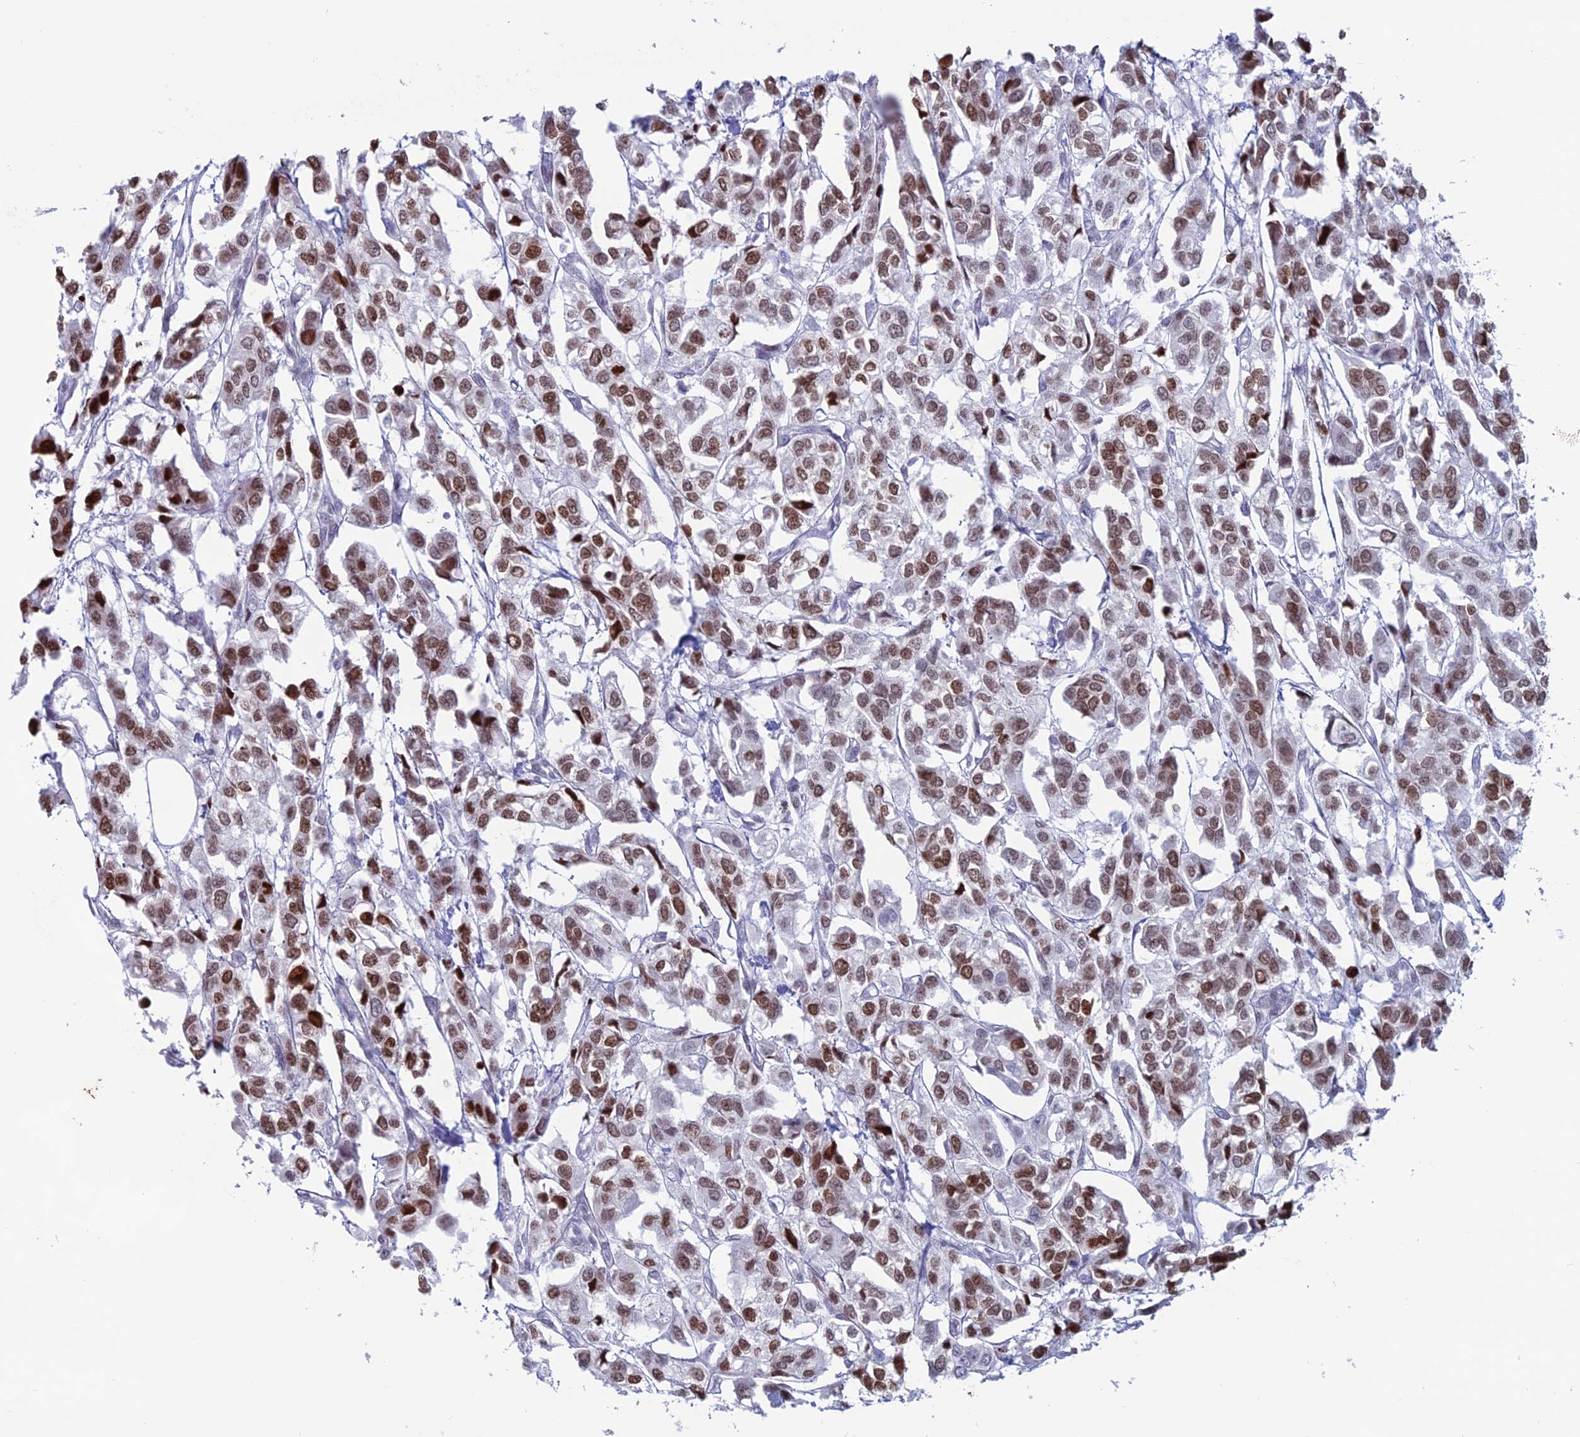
{"staining": {"intensity": "moderate", "quantity": ">75%", "location": "nuclear"}, "tissue": "urothelial cancer", "cell_type": "Tumor cells", "image_type": "cancer", "snomed": [{"axis": "morphology", "description": "Urothelial carcinoma, High grade"}, {"axis": "topography", "description": "Urinary bladder"}], "caption": "High-grade urothelial carcinoma stained with DAB immunohistochemistry demonstrates medium levels of moderate nuclear positivity in approximately >75% of tumor cells.", "gene": "CERS6", "patient": {"sex": "male", "age": 67}}